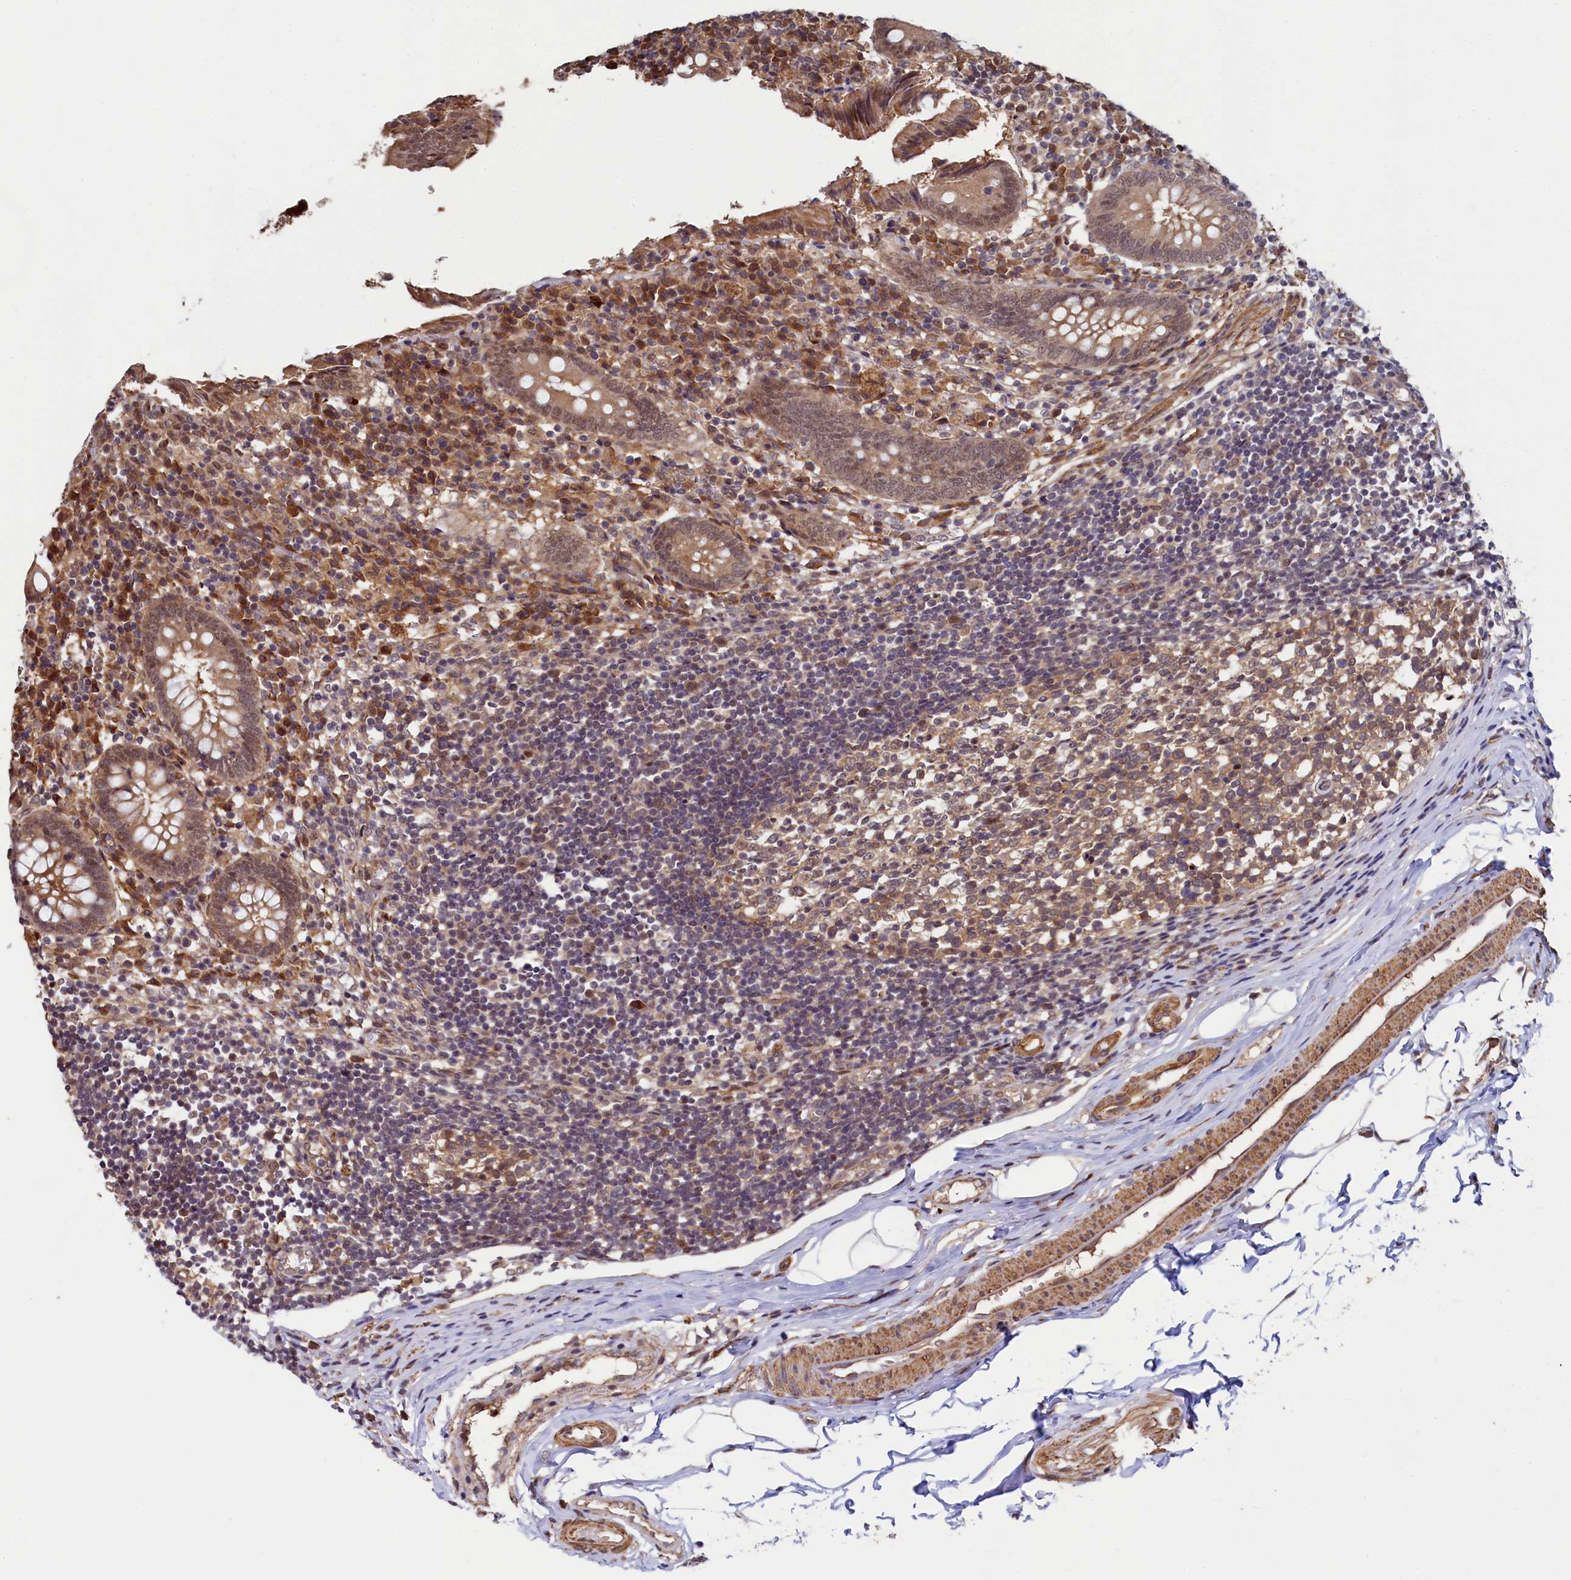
{"staining": {"intensity": "moderate", "quantity": ">75%", "location": "cytoplasmic/membranous,nuclear"}, "tissue": "appendix", "cell_type": "Glandular cells", "image_type": "normal", "snomed": [{"axis": "morphology", "description": "Normal tissue, NOS"}, {"axis": "topography", "description": "Appendix"}], "caption": "Protein expression analysis of normal appendix exhibits moderate cytoplasmic/membranous,nuclear positivity in approximately >75% of glandular cells. The protein is stained brown, and the nuclei are stained in blue (DAB IHC with brightfield microscopy, high magnification).", "gene": "LEO1", "patient": {"sex": "female", "age": 17}}